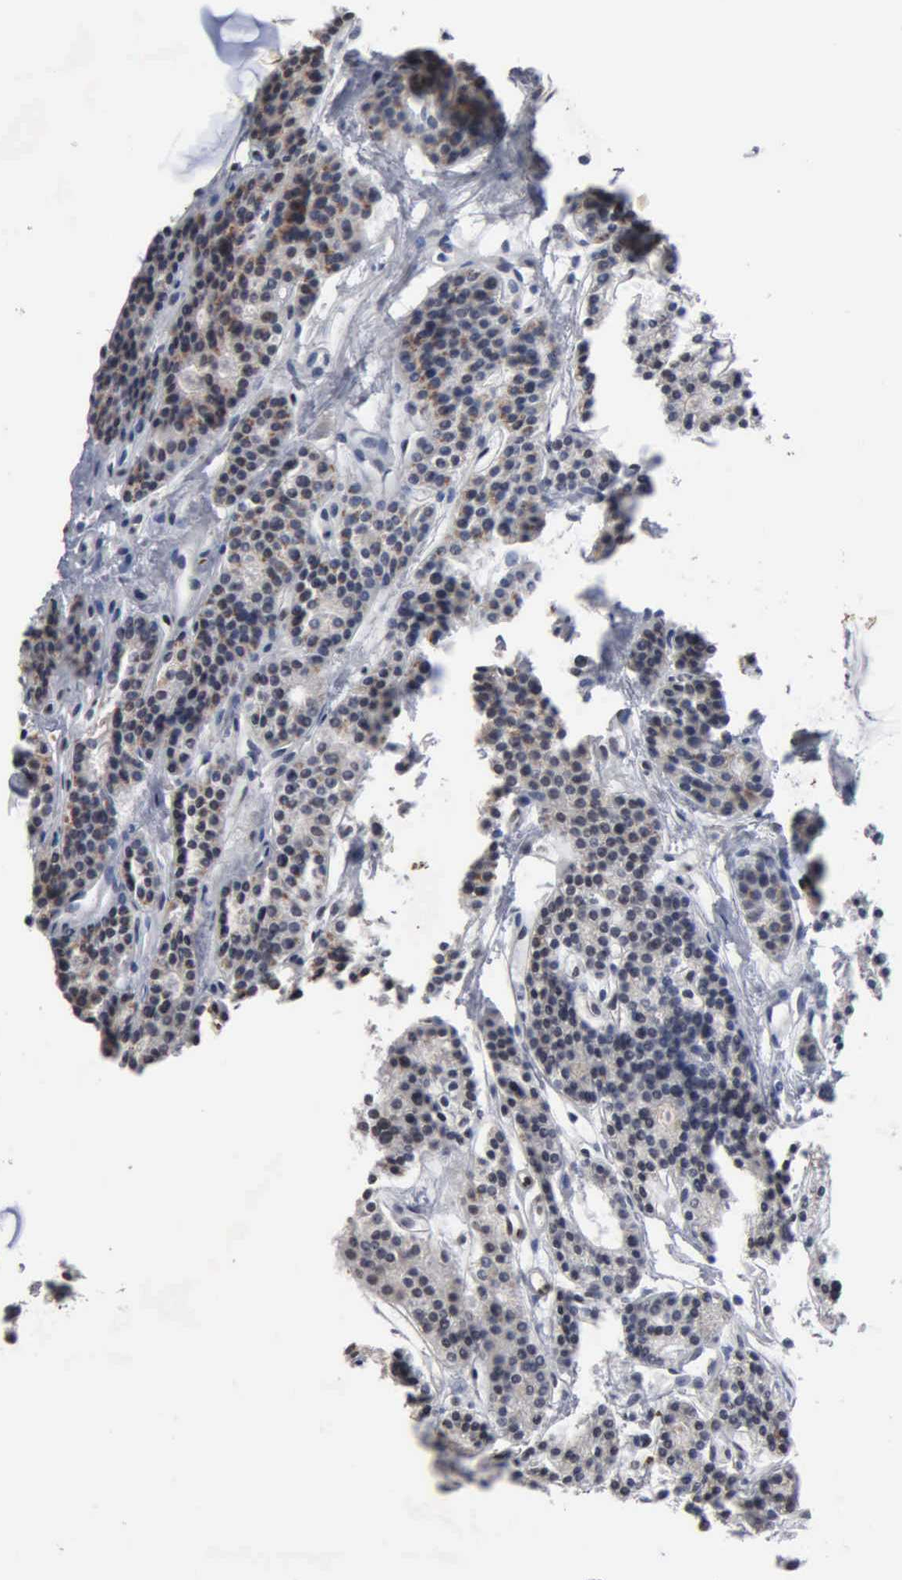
{"staining": {"intensity": "negative", "quantity": "none", "location": "none"}, "tissue": "parathyroid gland", "cell_type": "Glandular cells", "image_type": "normal", "snomed": [{"axis": "morphology", "description": "Normal tissue, NOS"}, {"axis": "topography", "description": "Parathyroid gland"}], "caption": "Immunohistochemistry (IHC) of unremarkable parathyroid gland demonstrates no expression in glandular cells.", "gene": "FGF2", "patient": {"sex": "female", "age": 70}}